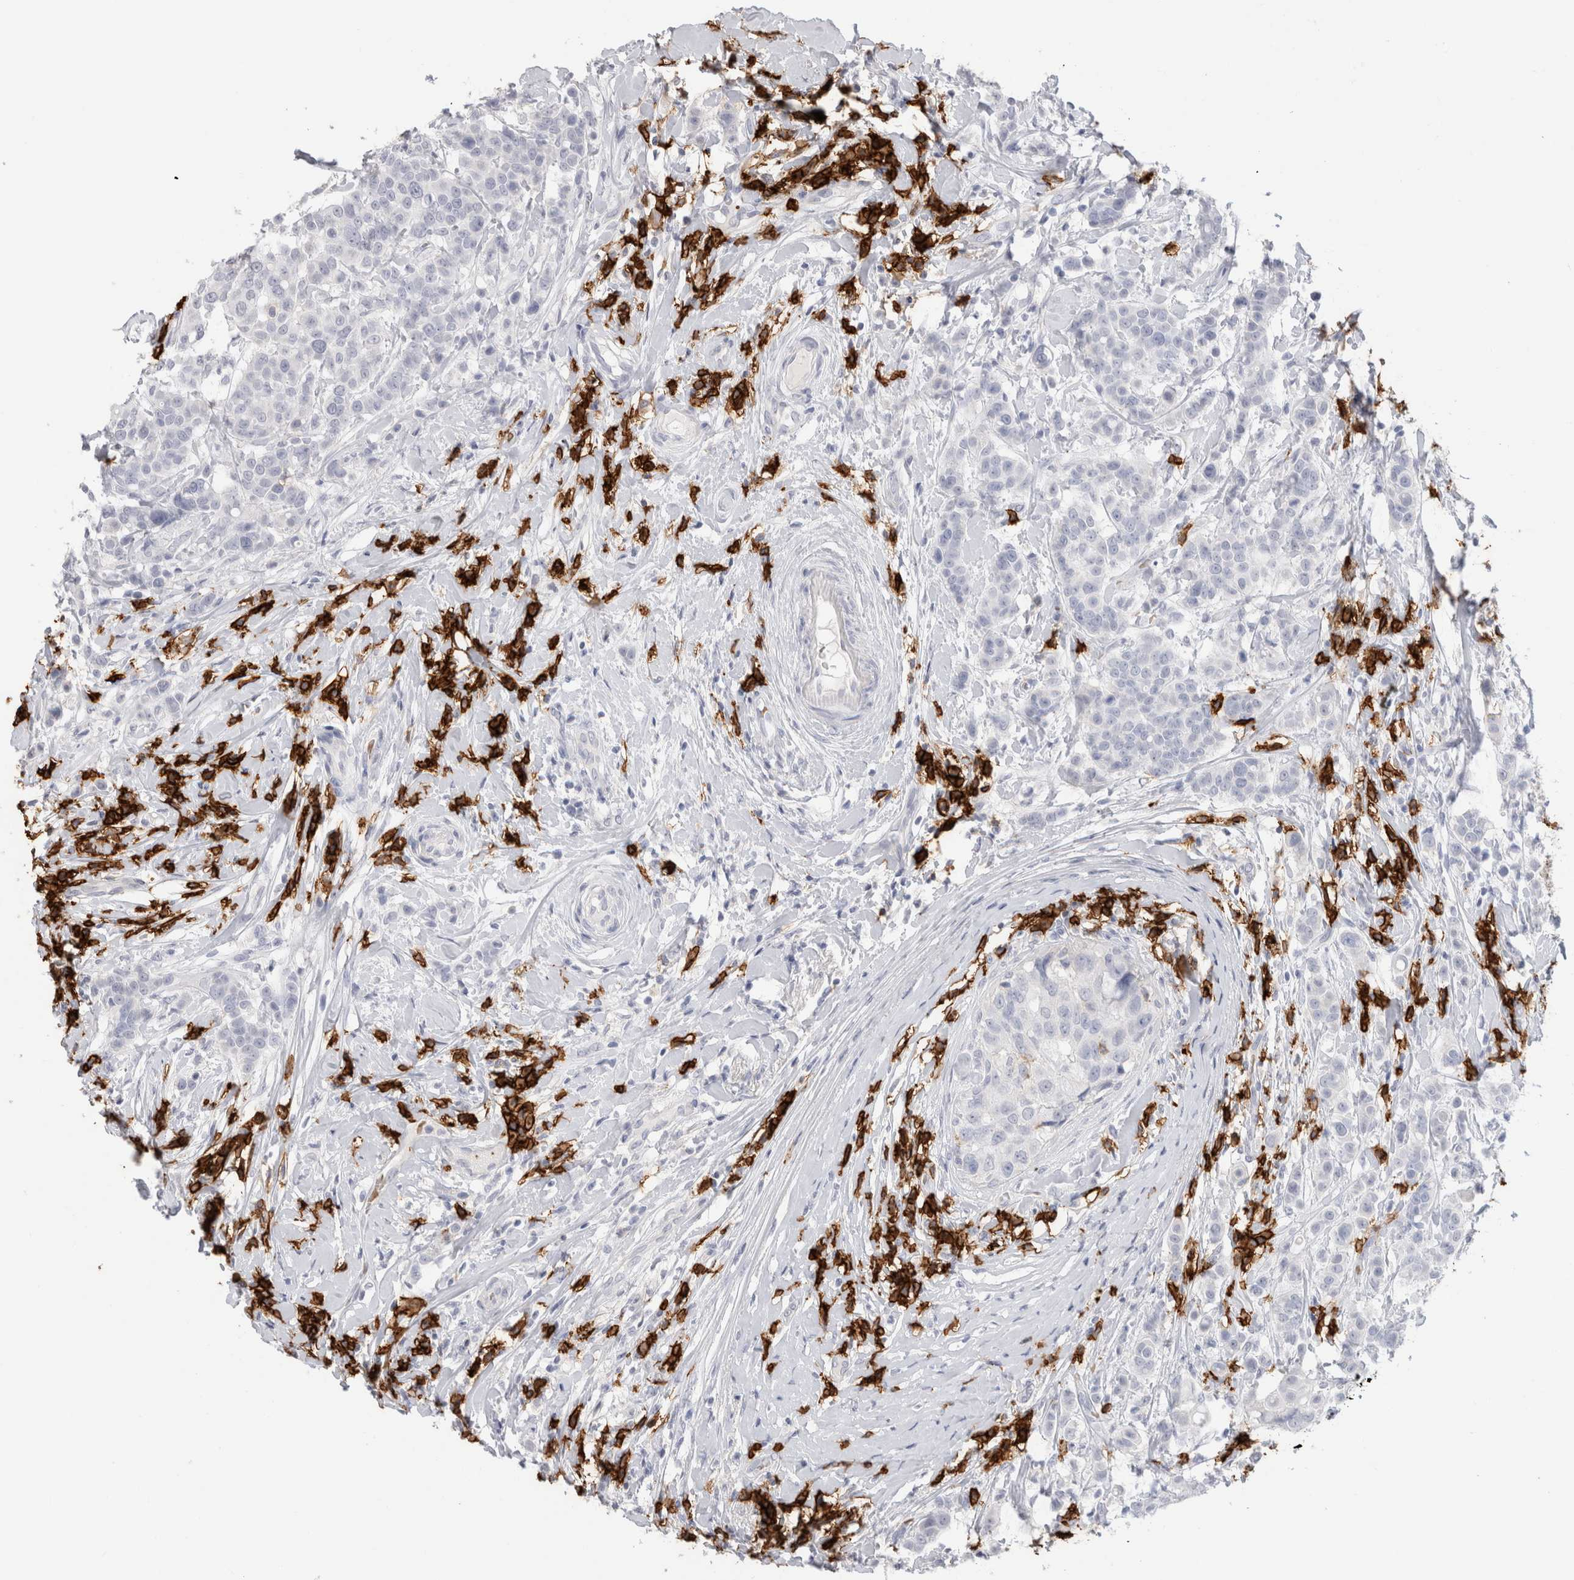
{"staining": {"intensity": "negative", "quantity": "none", "location": "none"}, "tissue": "breast cancer", "cell_type": "Tumor cells", "image_type": "cancer", "snomed": [{"axis": "morphology", "description": "Duct carcinoma"}, {"axis": "topography", "description": "Breast"}], "caption": "There is no significant positivity in tumor cells of breast cancer (intraductal carcinoma).", "gene": "CD38", "patient": {"sex": "female", "age": 27}}